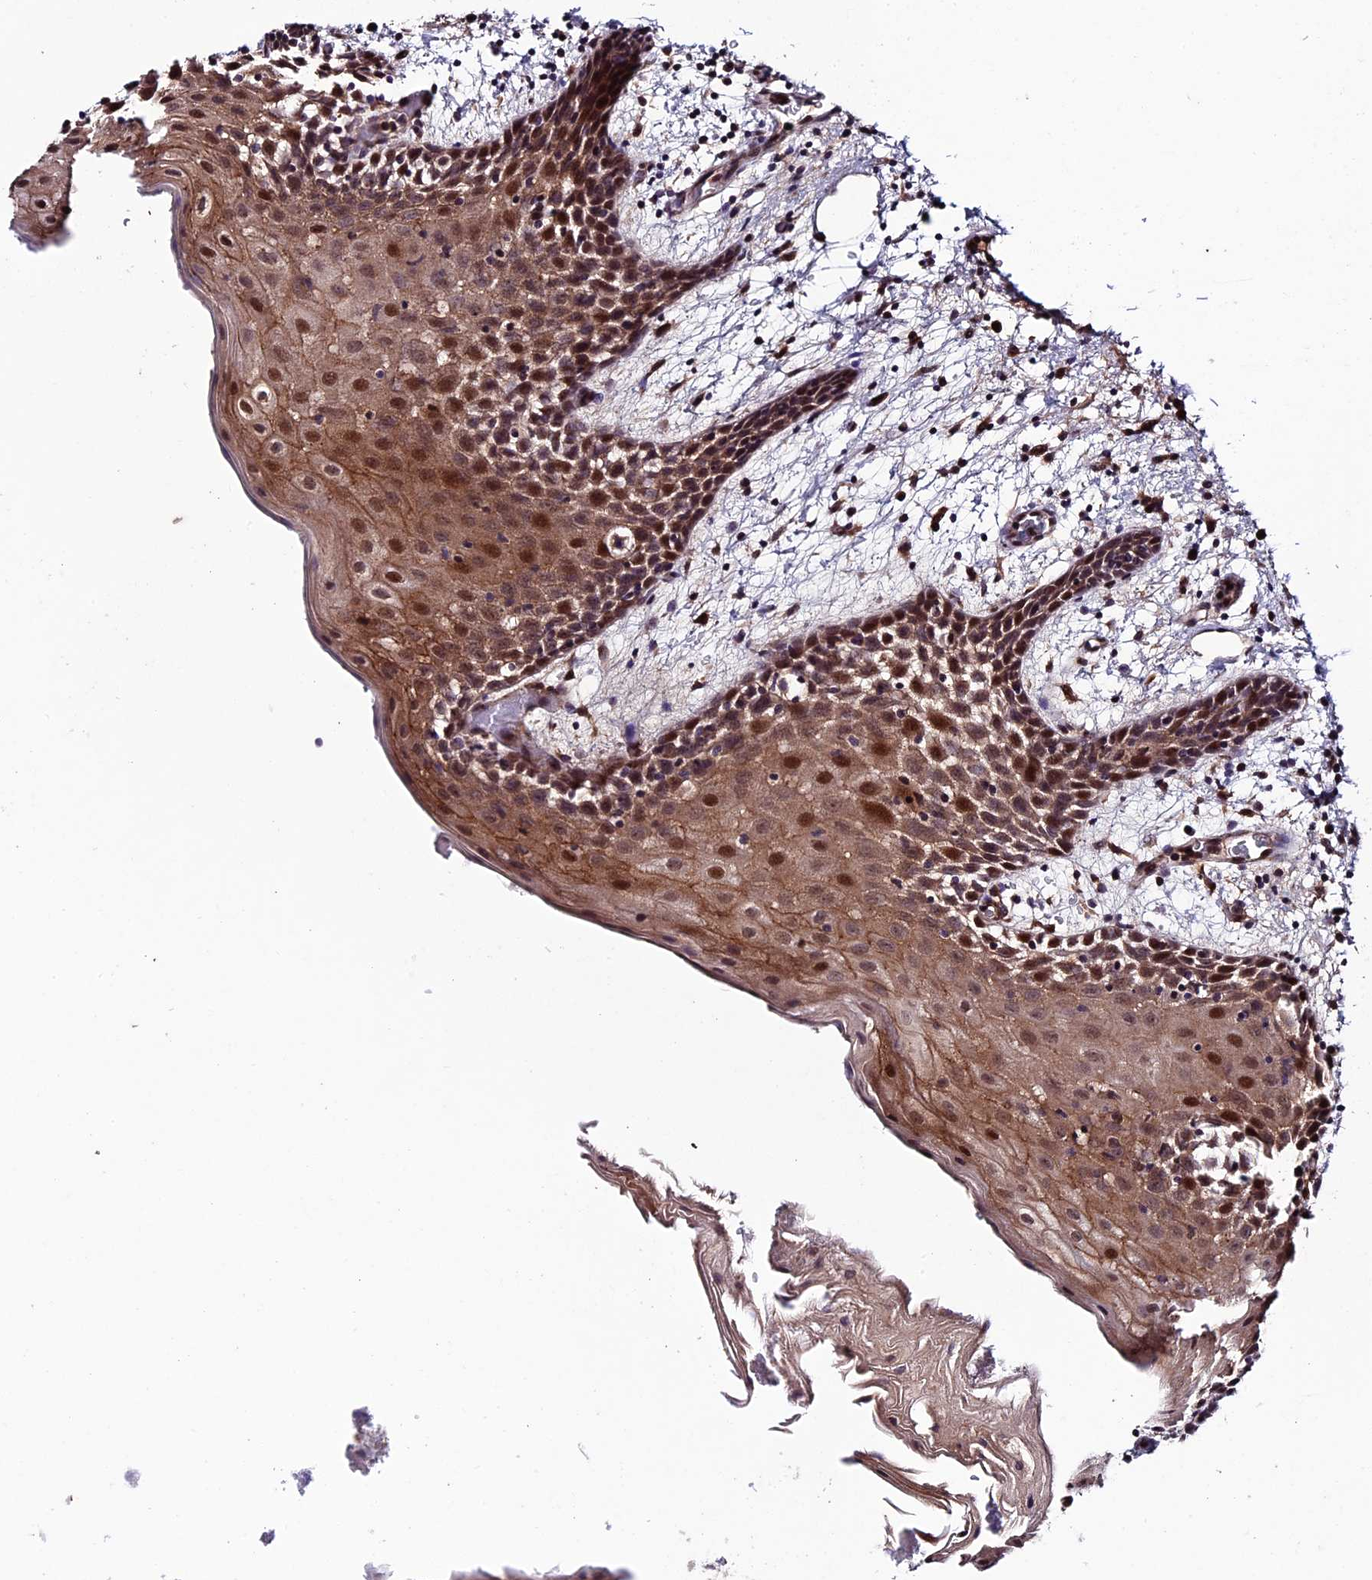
{"staining": {"intensity": "strong", "quantity": "25%-75%", "location": "cytoplasmic/membranous,nuclear"}, "tissue": "oral mucosa", "cell_type": "Squamous epithelial cells", "image_type": "normal", "snomed": [{"axis": "morphology", "description": "Normal tissue, NOS"}, {"axis": "topography", "description": "Skeletal muscle"}, {"axis": "topography", "description": "Oral tissue"}, {"axis": "topography", "description": "Salivary gland"}, {"axis": "topography", "description": "Peripheral nerve tissue"}], "caption": "A high-resolution histopathology image shows immunohistochemistry (IHC) staining of unremarkable oral mucosa, which shows strong cytoplasmic/membranous,nuclear staining in approximately 25%-75% of squamous epithelial cells.", "gene": "SIPA1L3", "patient": {"sex": "male", "age": 54}}